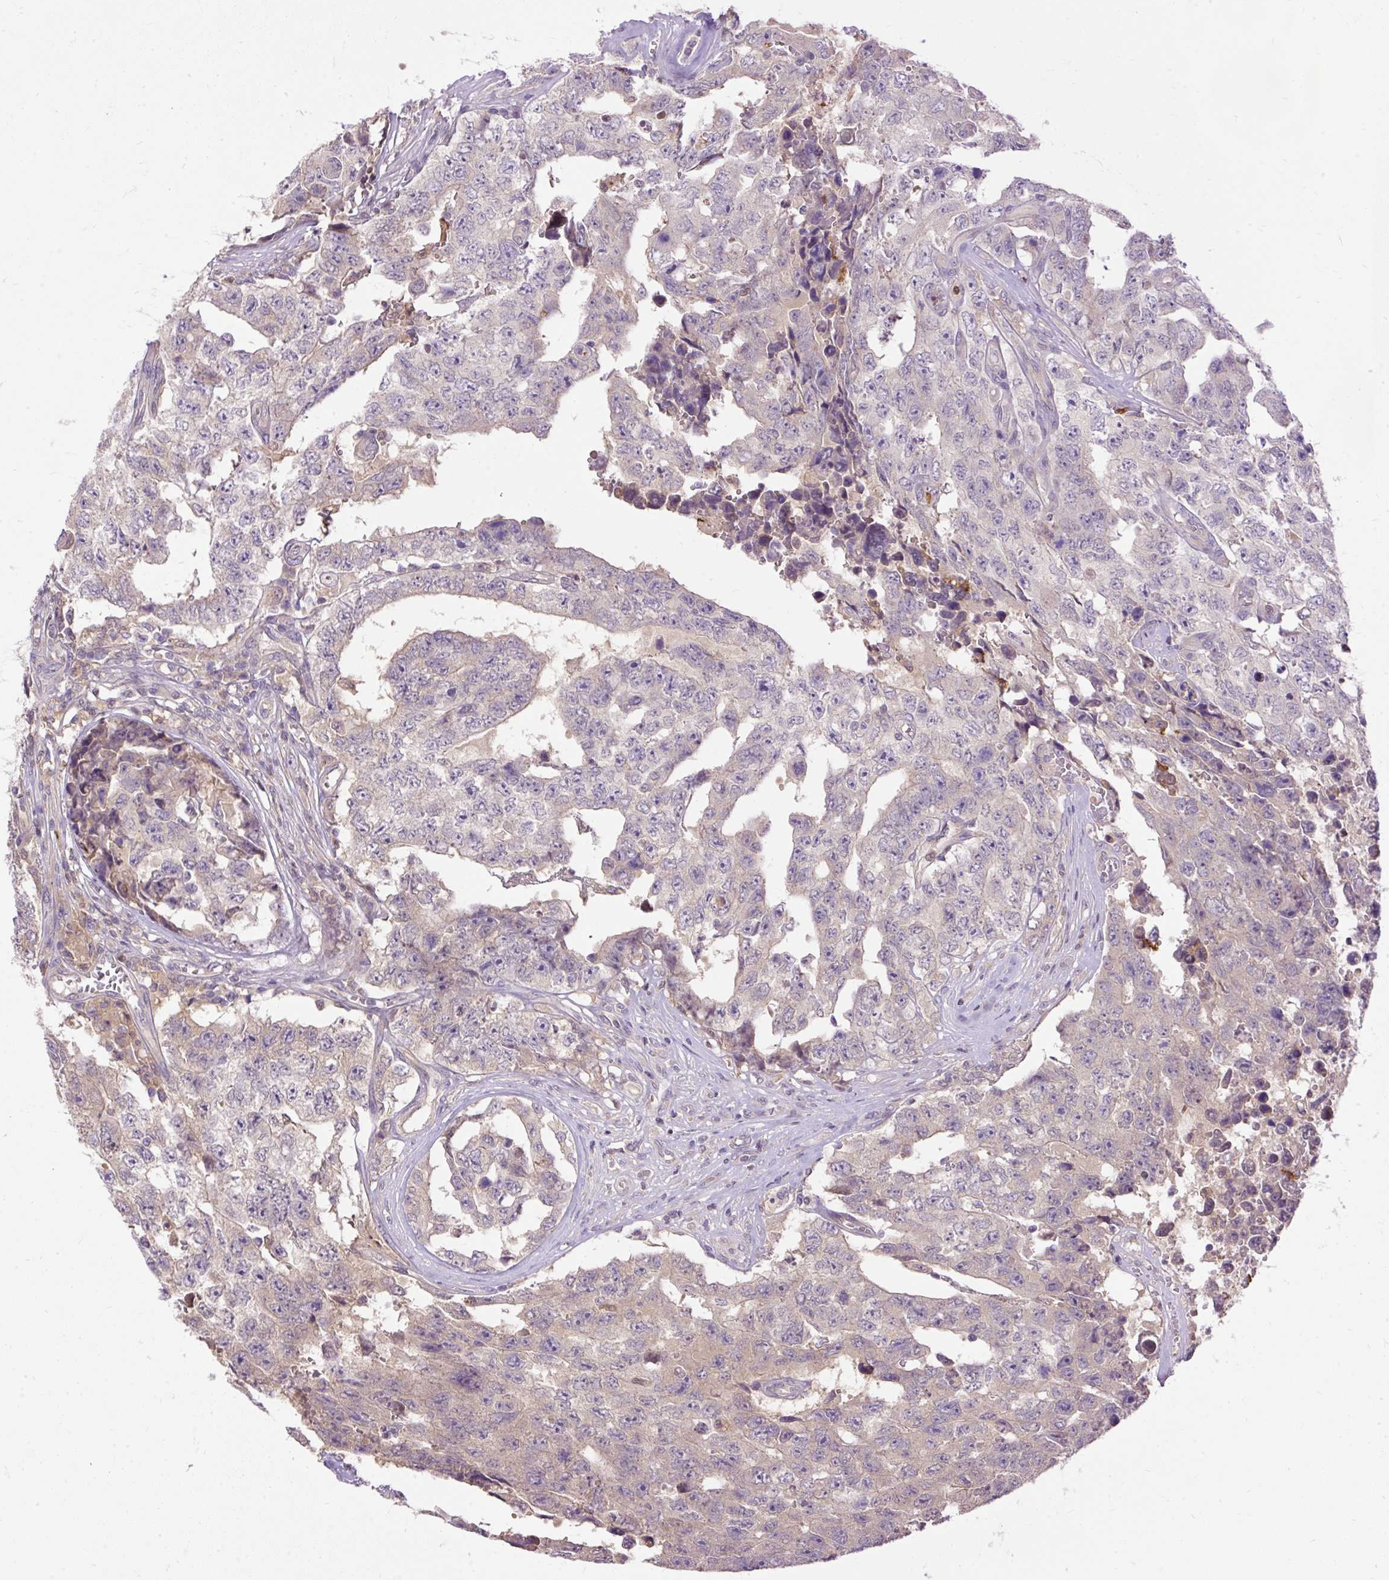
{"staining": {"intensity": "weak", "quantity": "25%-75%", "location": "cytoplasmic/membranous"}, "tissue": "testis cancer", "cell_type": "Tumor cells", "image_type": "cancer", "snomed": [{"axis": "morphology", "description": "Normal tissue, NOS"}, {"axis": "morphology", "description": "Carcinoma, Embryonal, NOS"}, {"axis": "topography", "description": "Testis"}, {"axis": "topography", "description": "Epididymis"}], "caption": "DAB immunohistochemical staining of testis cancer demonstrates weak cytoplasmic/membranous protein staining in approximately 25%-75% of tumor cells.", "gene": "CTTNBP2", "patient": {"sex": "male", "age": 25}}